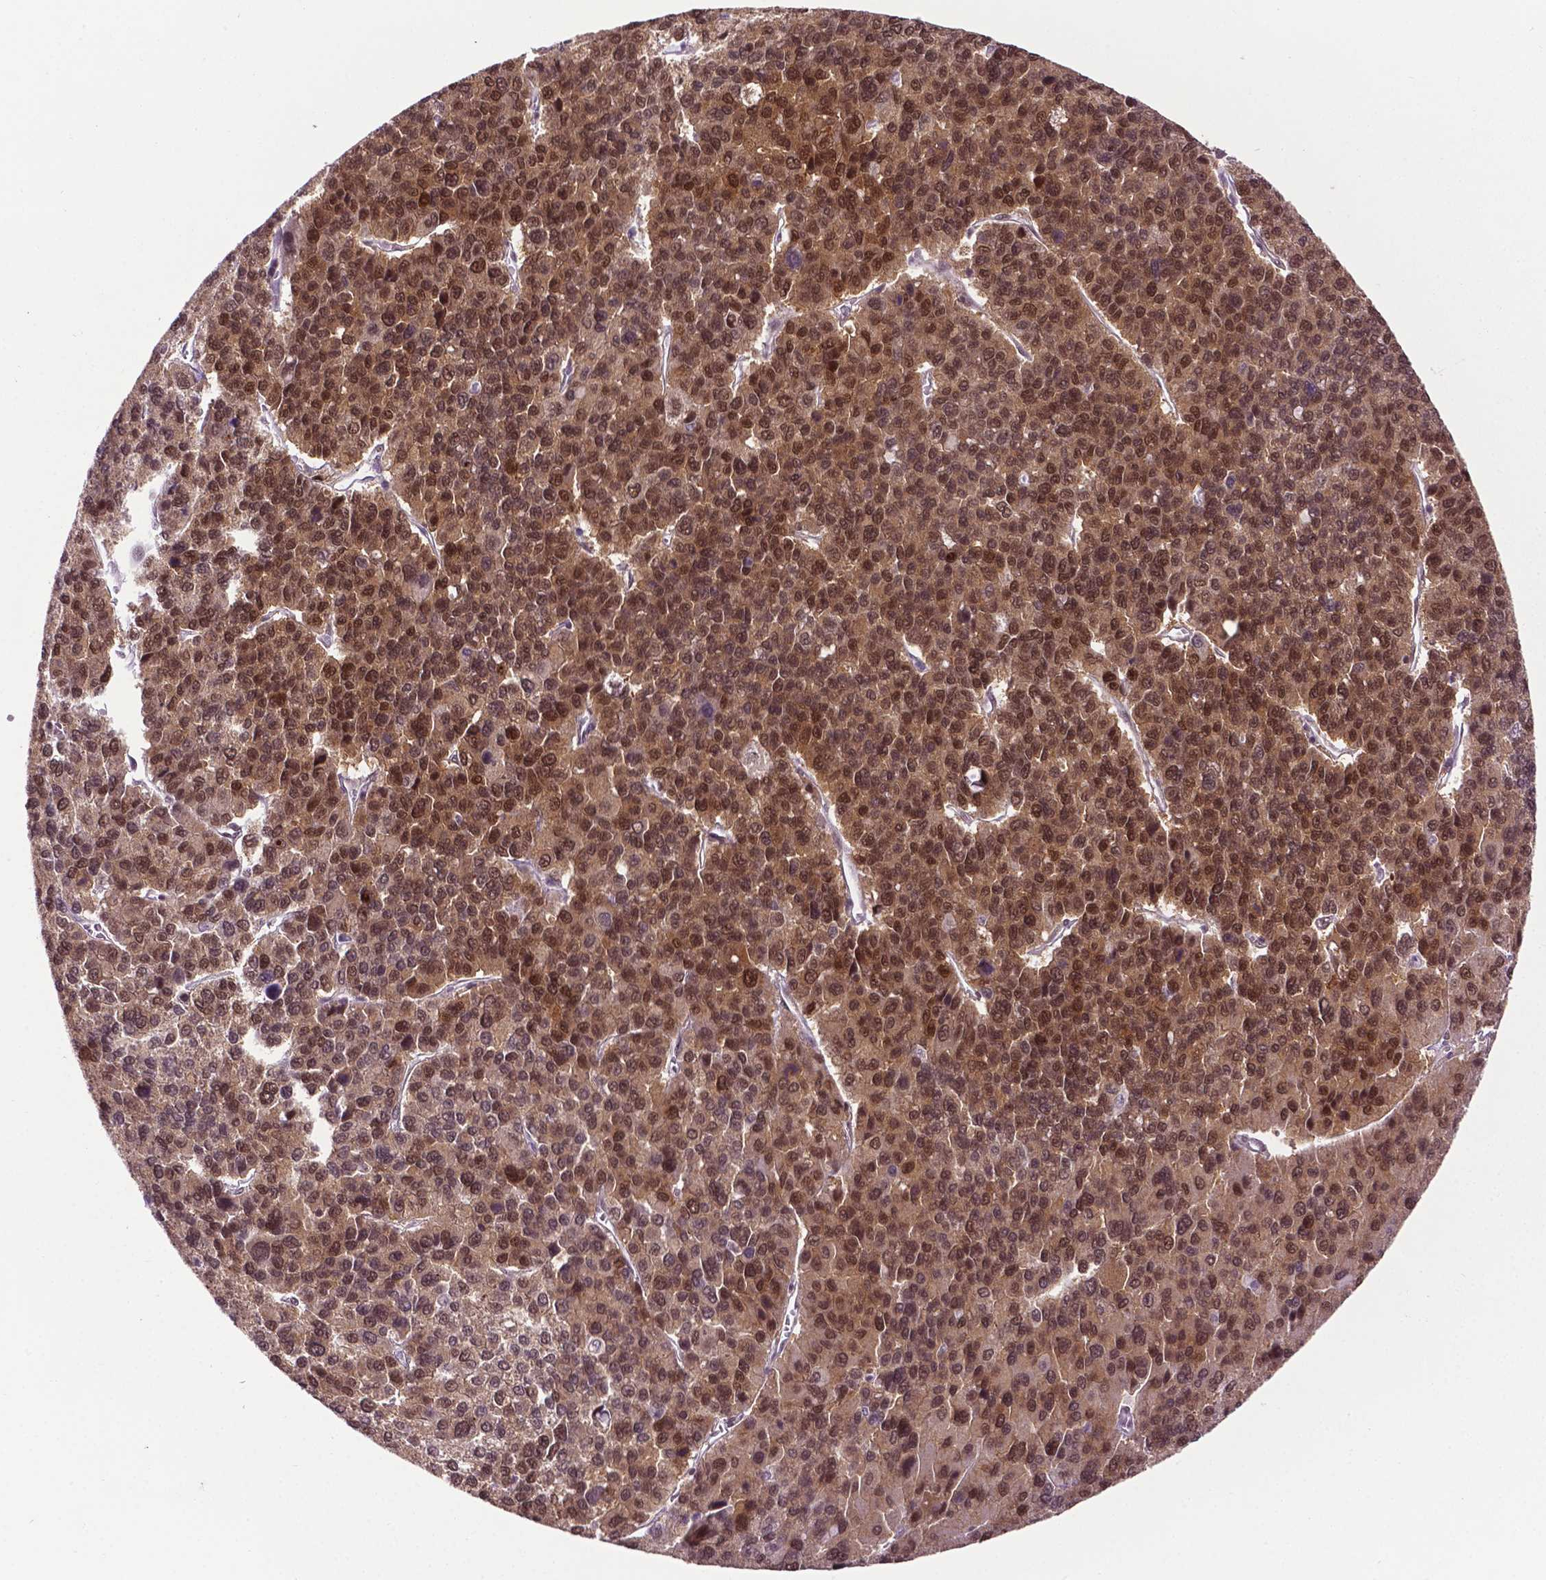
{"staining": {"intensity": "moderate", "quantity": ">75%", "location": "nuclear"}, "tissue": "liver cancer", "cell_type": "Tumor cells", "image_type": "cancer", "snomed": [{"axis": "morphology", "description": "Carcinoma, Hepatocellular, NOS"}, {"axis": "topography", "description": "Liver"}], "caption": "High-magnification brightfield microscopy of liver cancer stained with DAB (brown) and counterstained with hematoxylin (blue). tumor cells exhibit moderate nuclear positivity is seen in approximately>75% of cells.", "gene": "UBQLN4", "patient": {"sex": "female", "age": 41}}